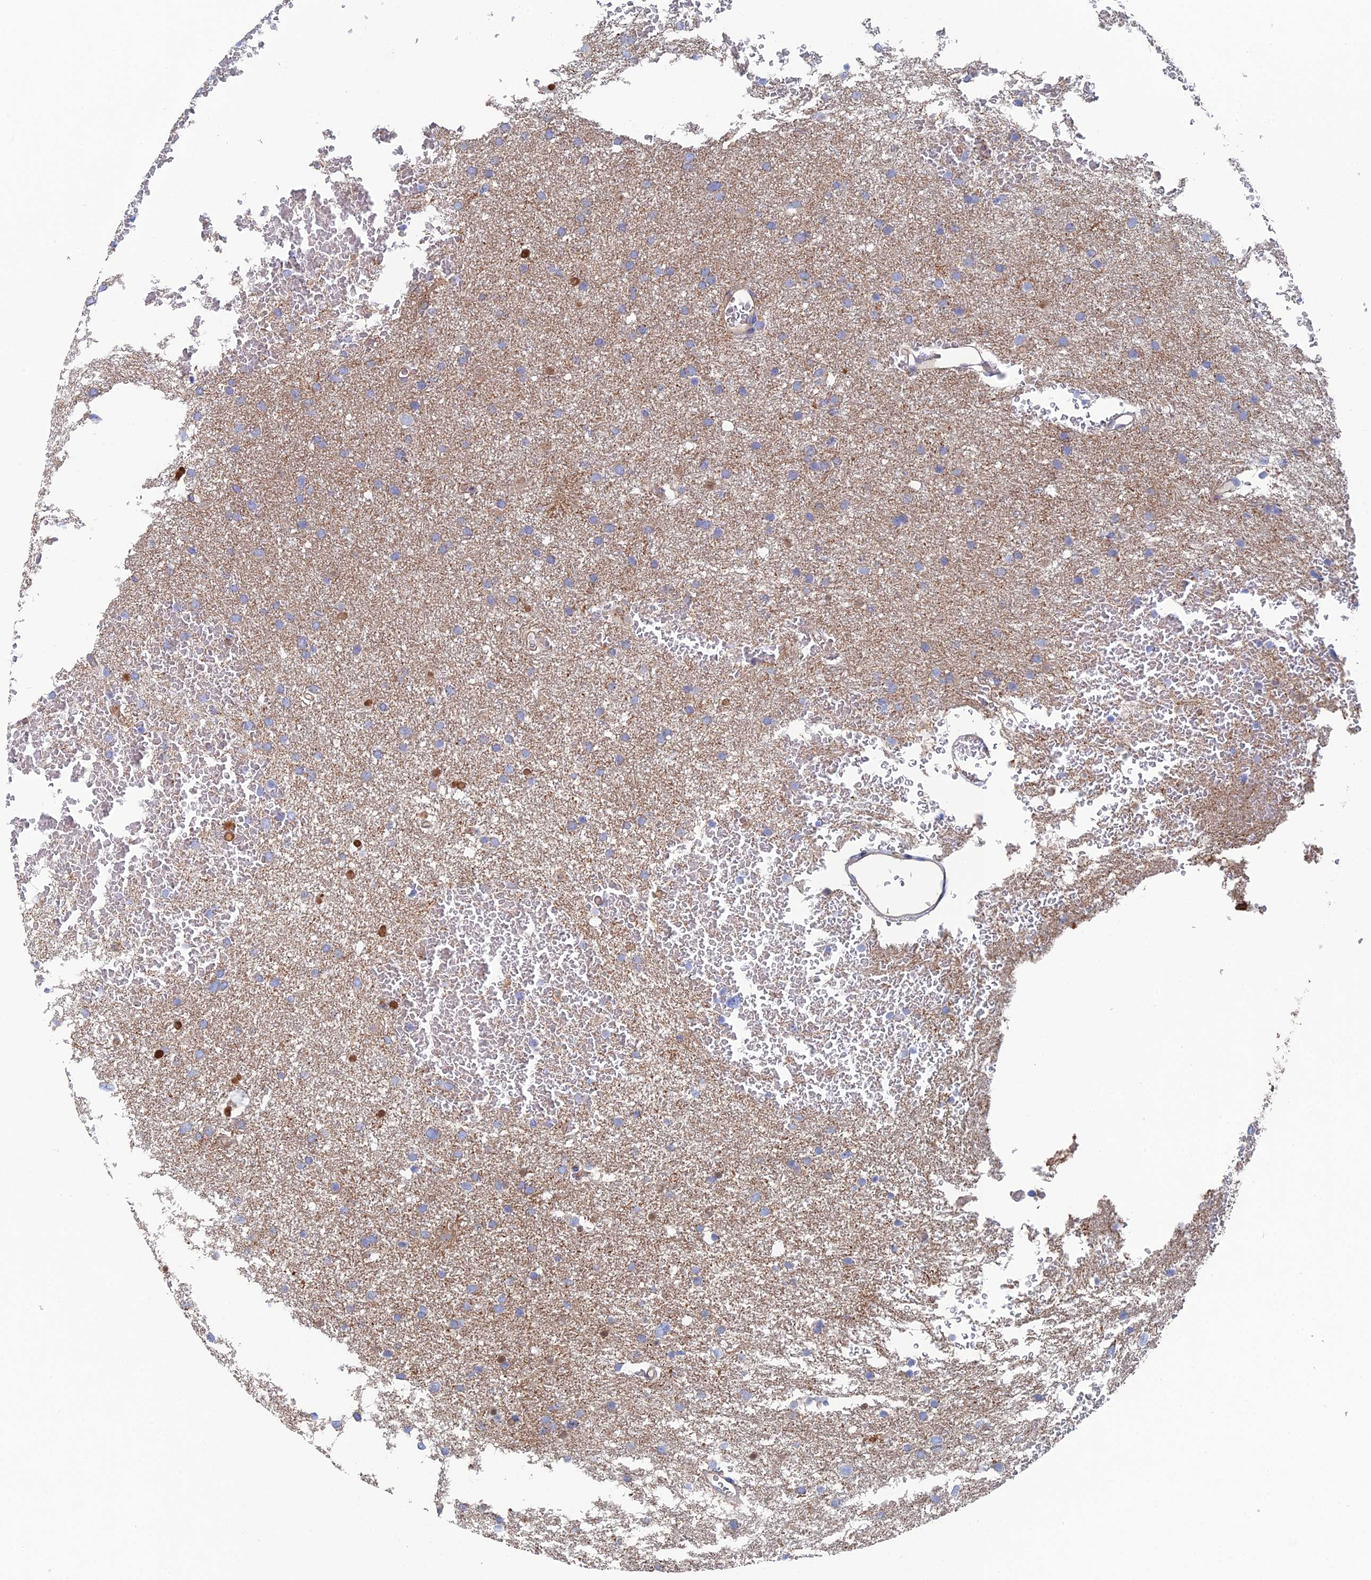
{"staining": {"intensity": "negative", "quantity": "none", "location": "none"}, "tissue": "glioma", "cell_type": "Tumor cells", "image_type": "cancer", "snomed": [{"axis": "morphology", "description": "Glioma, malignant, High grade"}, {"axis": "topography", "description": "Cerebral cortex"}], "caption": "This micrograph is of malignant high-grade glioma stained with immunohistochemistry to label a protein in brown with the nuclei are counter-stained blue. There is no staining in tumor cells. (Immunohistochemistry (ihc), brightfield microscopy, high magnification).", "gene": "SNX11", "patient": {"sex": "female", "age": 36}}